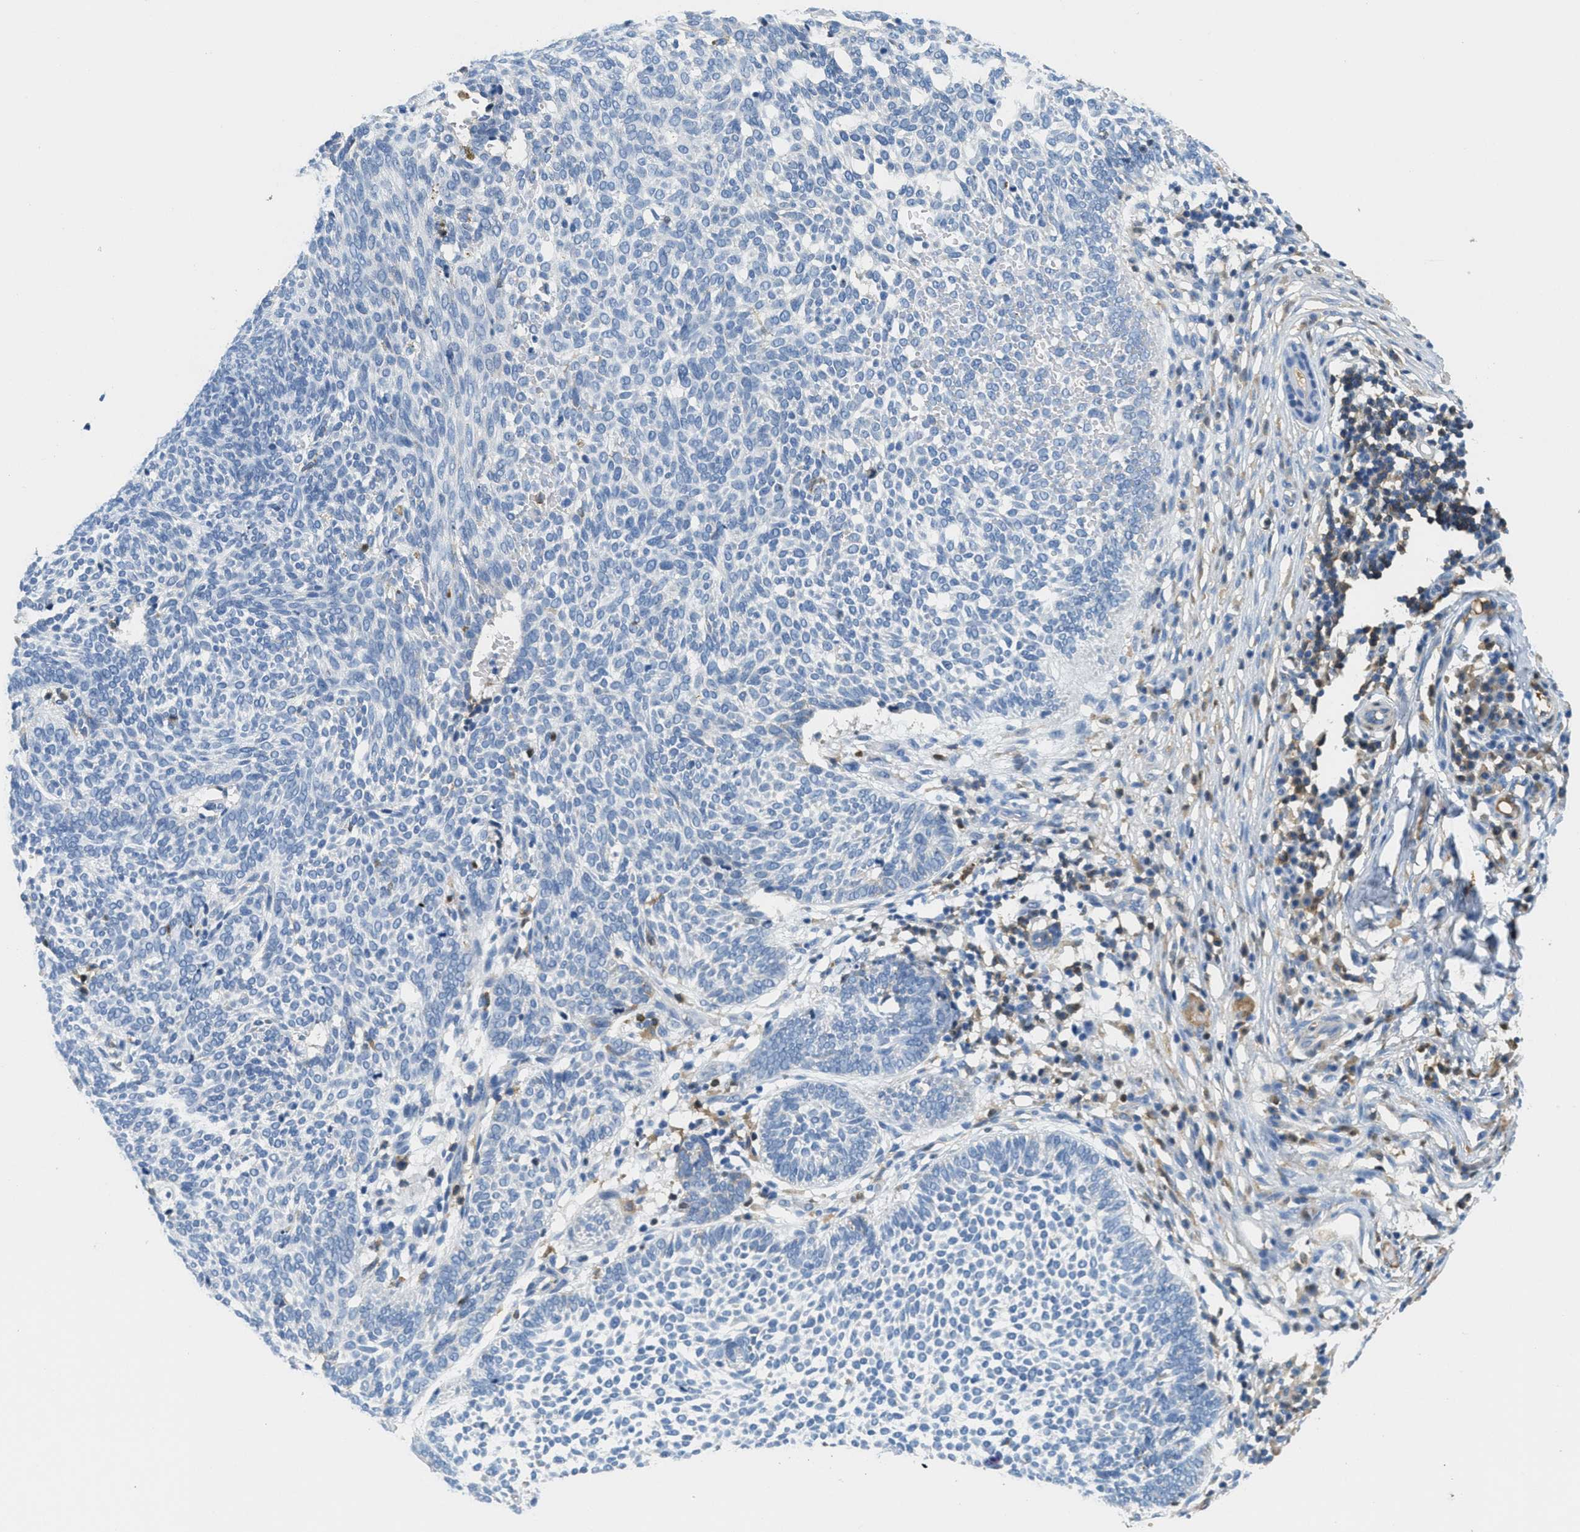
{"staining": {"intensity": "negative", "quantity": "none", "location": "none"}, "tissue": "skin cancer", "cell_type": "Tumor cells", "image_type": "cancer", "snomed": [{"axis": "morphology", "description": "Normal tissue, NOS"}, {"axis": "morphology", "description": "Basal cell carcinoma"}, {"axis": "topography", "description": "Skin"}], "caption": "High magnification brightfield microscopy of skin cancer stained with DAB (brown) and counterstained with hematoxylin (blue): tumor cells show no significant expression.", "gene": "SERPINA1", "patient": {"sex": "male", "age": 87}}